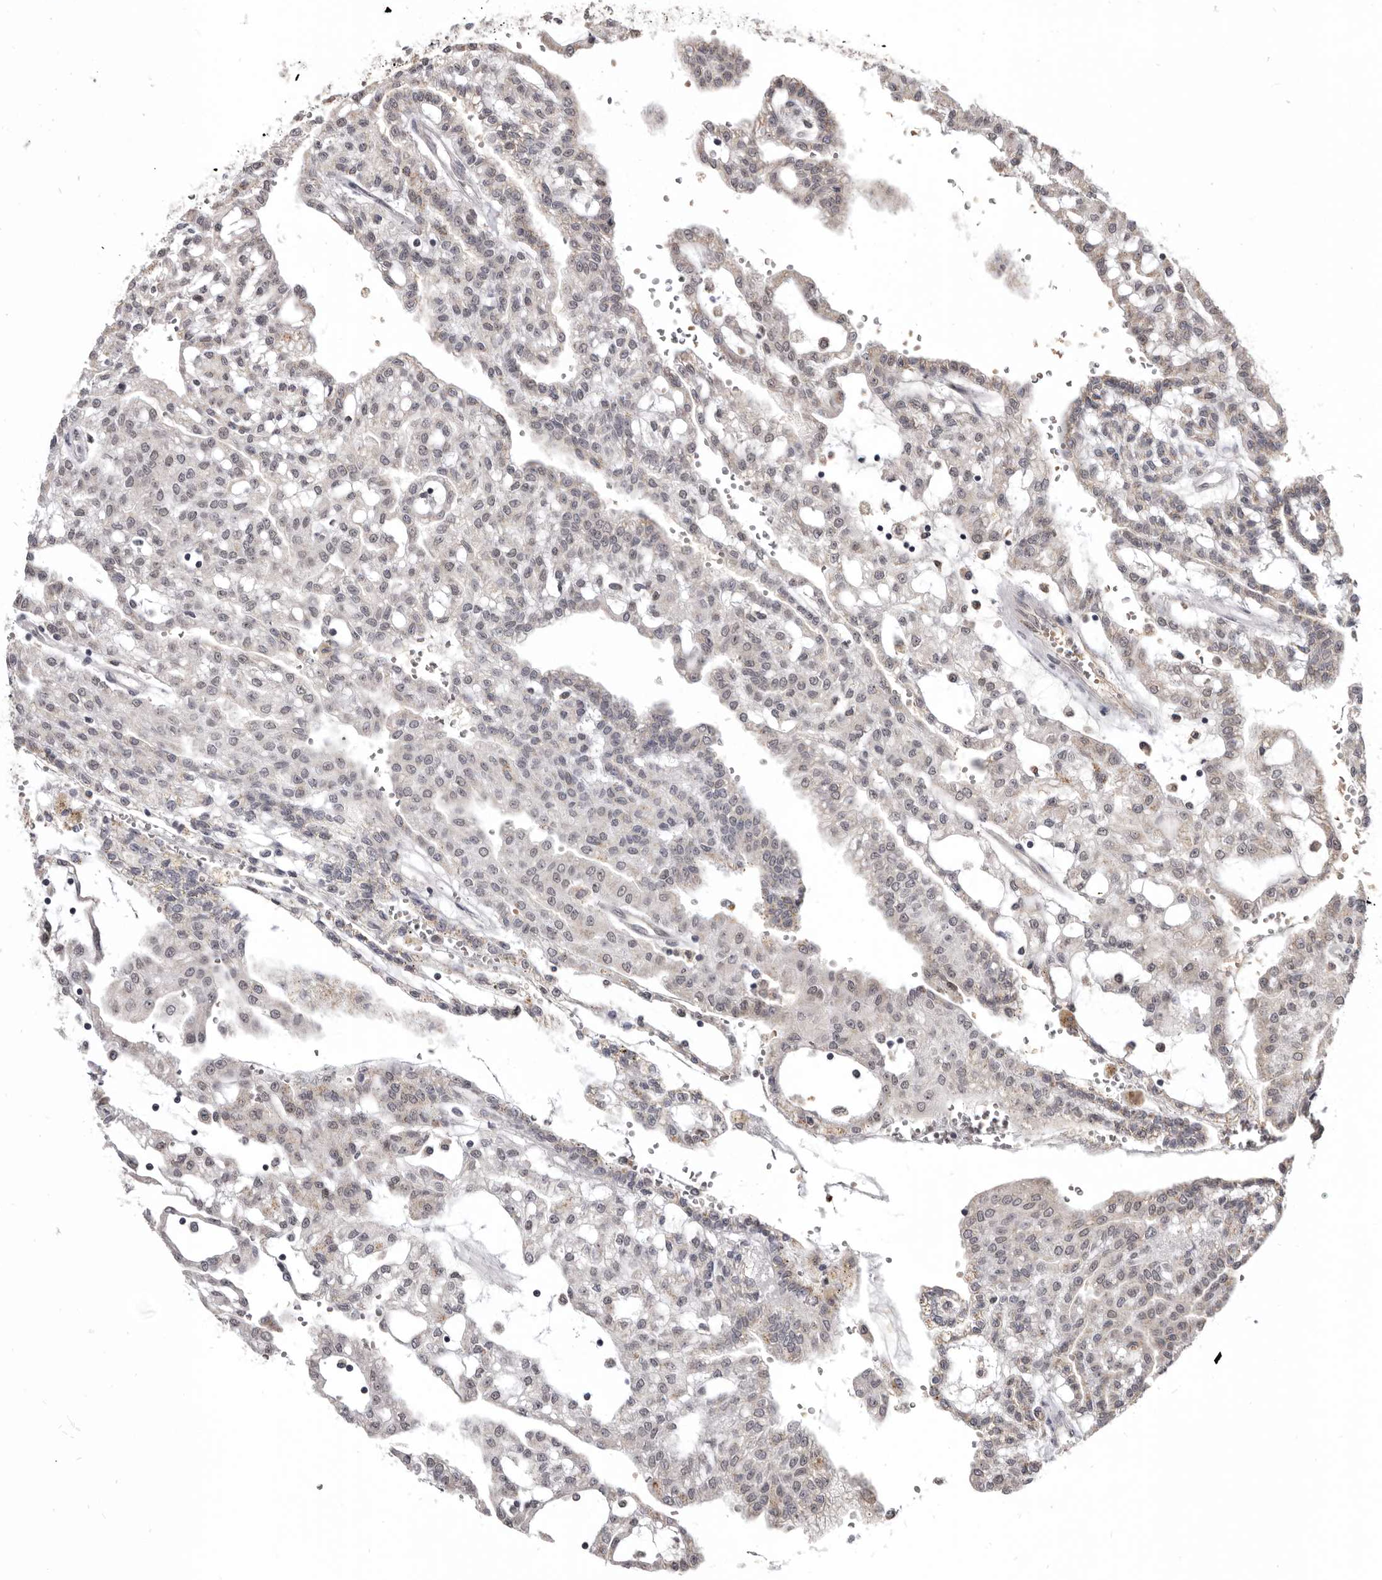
{"staining": {"intensity": "negative", "quantity": "none", "location": "none"}, "tissue": "renal cancer", "cell_type": "Tumor cells", "image_type": "cancer", "snomed": [{"axis": "morphology", "description": "Adenocarcinoma, NOS"}, {"axis": "topography", "description": "Kidney"}], "caption": "This is a photomicrograph of immunohistochemistry staining of renal adenocarcinoma, which shows no positivity in tumor cells. (Brightfield microscopy of DAB (3,3'-diaminobenzidine) IHC at high magnification).", "gene": "CGN", "patient": {"sex": "male", "age": 63}}